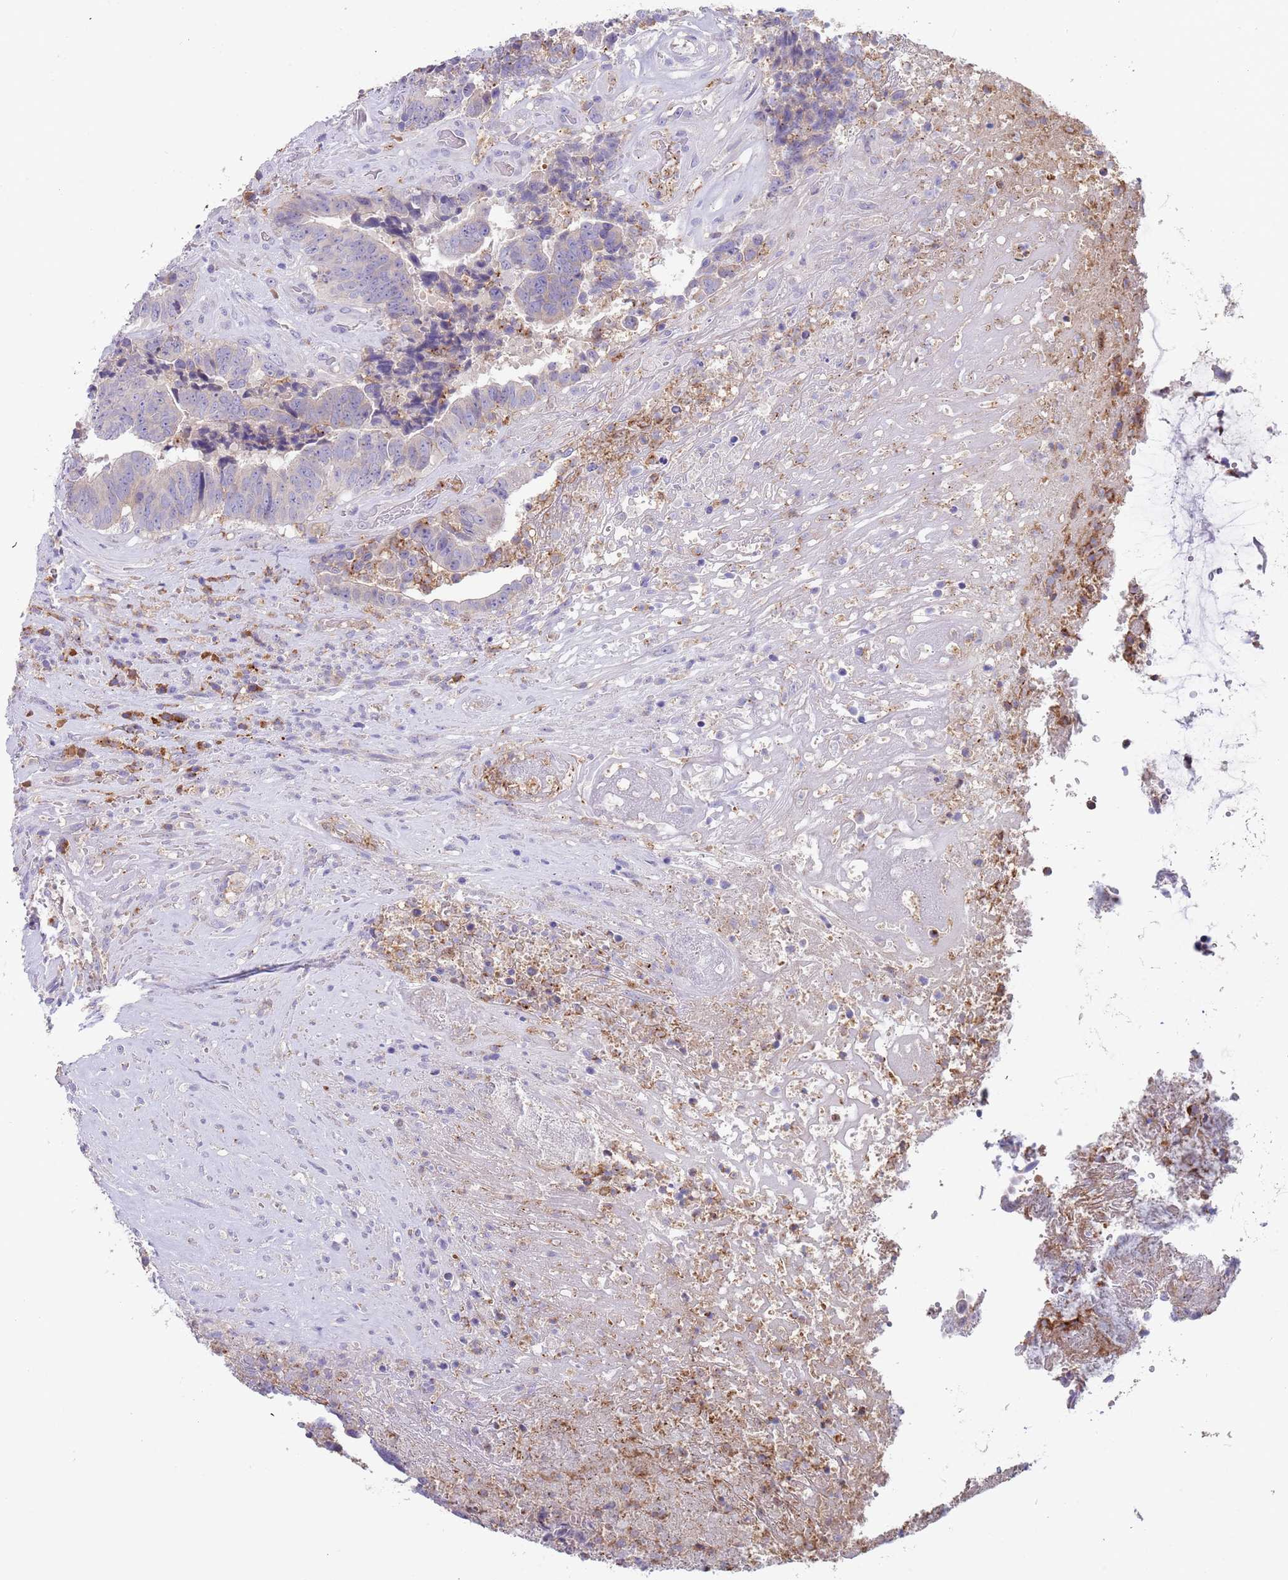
{"staining": {"intensity": "negative", "quantity": "none", "location": "none"}, "tissue": "colorectal cancer", "cell_type": "Tumor cells", "image_type": "cancer", "snomed": [{"axis": "morphology", "description": "Adenocarcinoma, NOS"}, {"axis": "topography", "description": "Rectum"}], "caption": "Image shows no protein positivity in tumor cells of adenocarcinoma (colorectal) tissue. (DAB immunohistochemistry (IHC), high magnification).", "gene": "TYW1", "patient": {"sex": "male", "age": 72}}